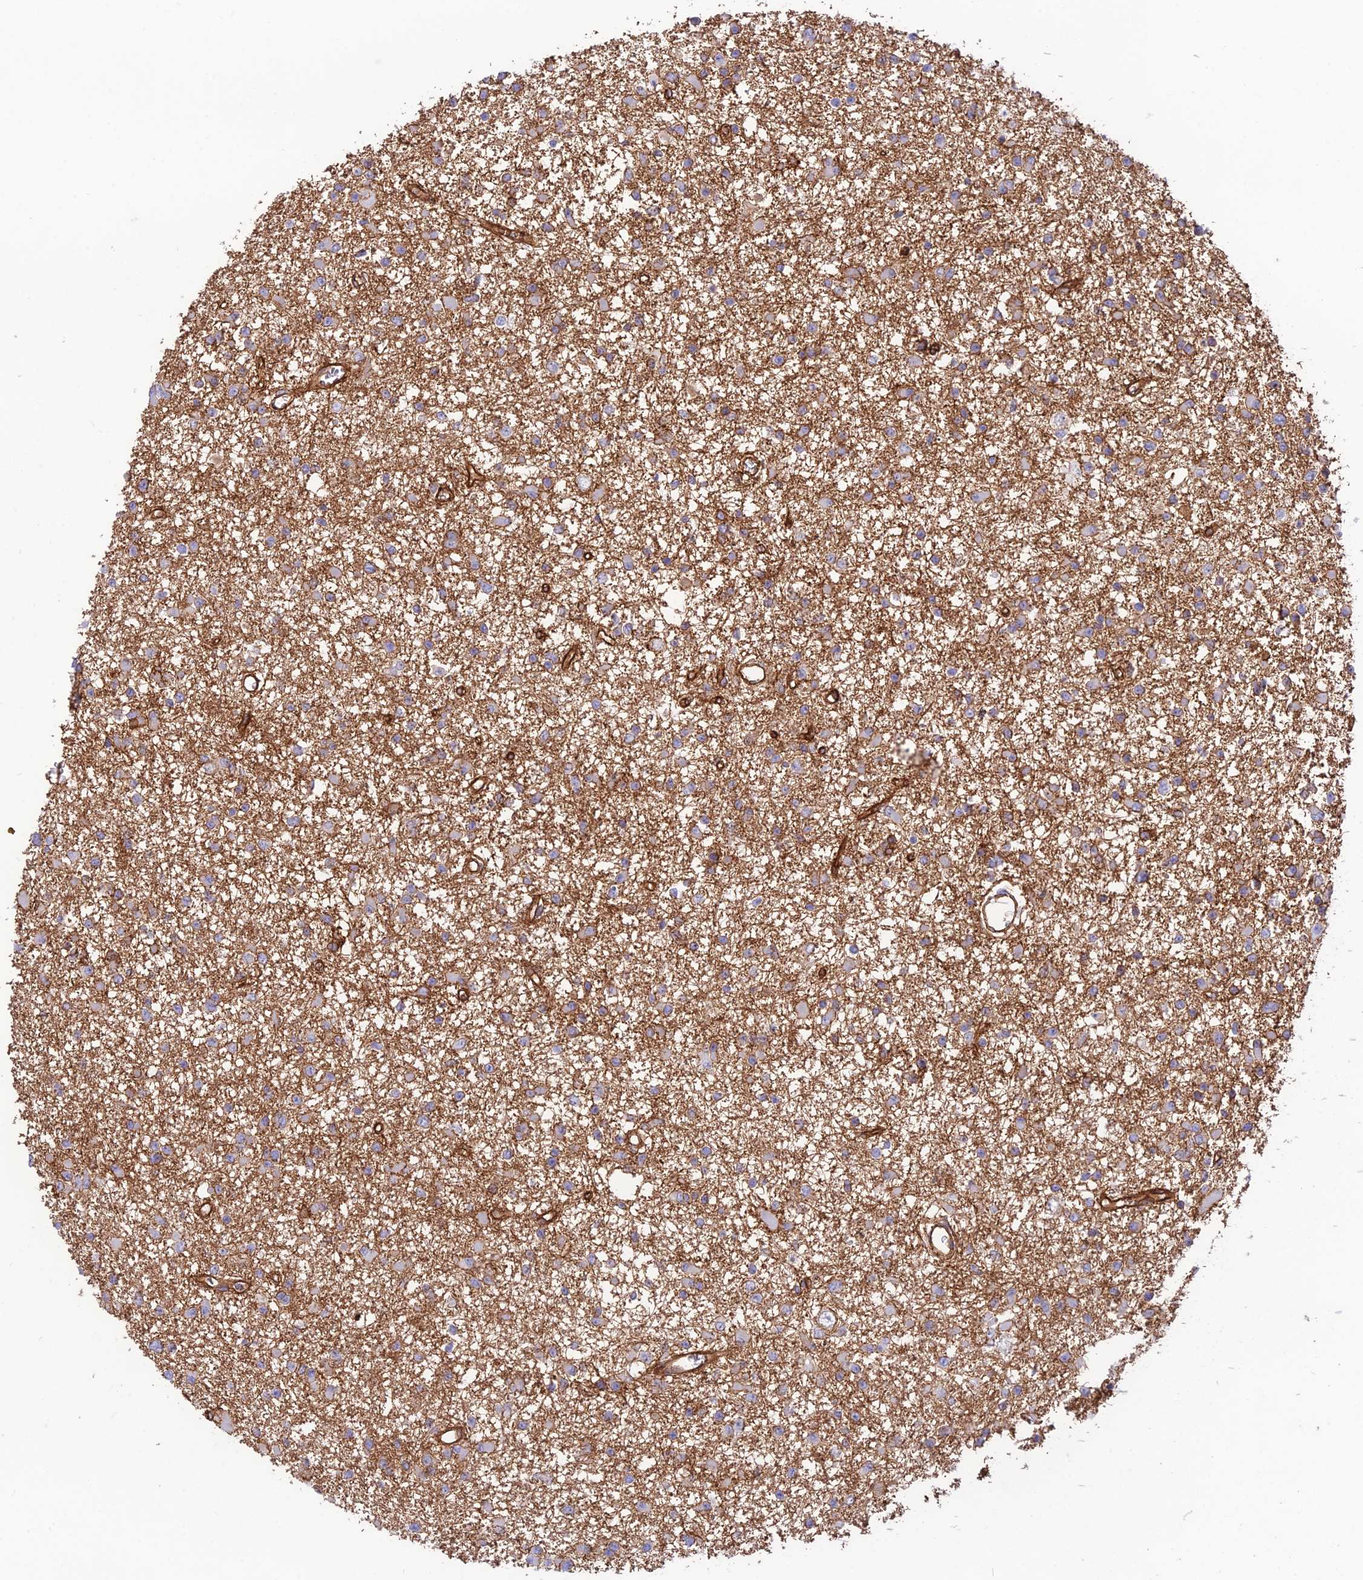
{"staining": {"intensity": "weak", "quantity": "25%-75%", "location": "cytoplasmic/membranous"}, "tissue": "glioma", "cell_type": "Tumor cells", "image_type": "cancer", "snomed": [{"axis": "morphology", "description": "Glioma, malignant, Low grade"}, {"axis": "topography", "description": "Brain"}], "caption": "Immunohistochemistry (IHC) histopathology image of human glioma stained for a protein (brown), which exhibits low levels of weak cytoplasmic/membranous expression in approximately 25%-75% of tumor cells.", "gene": "YPEL5", "patient": {"sex": "female", "age": 22}}